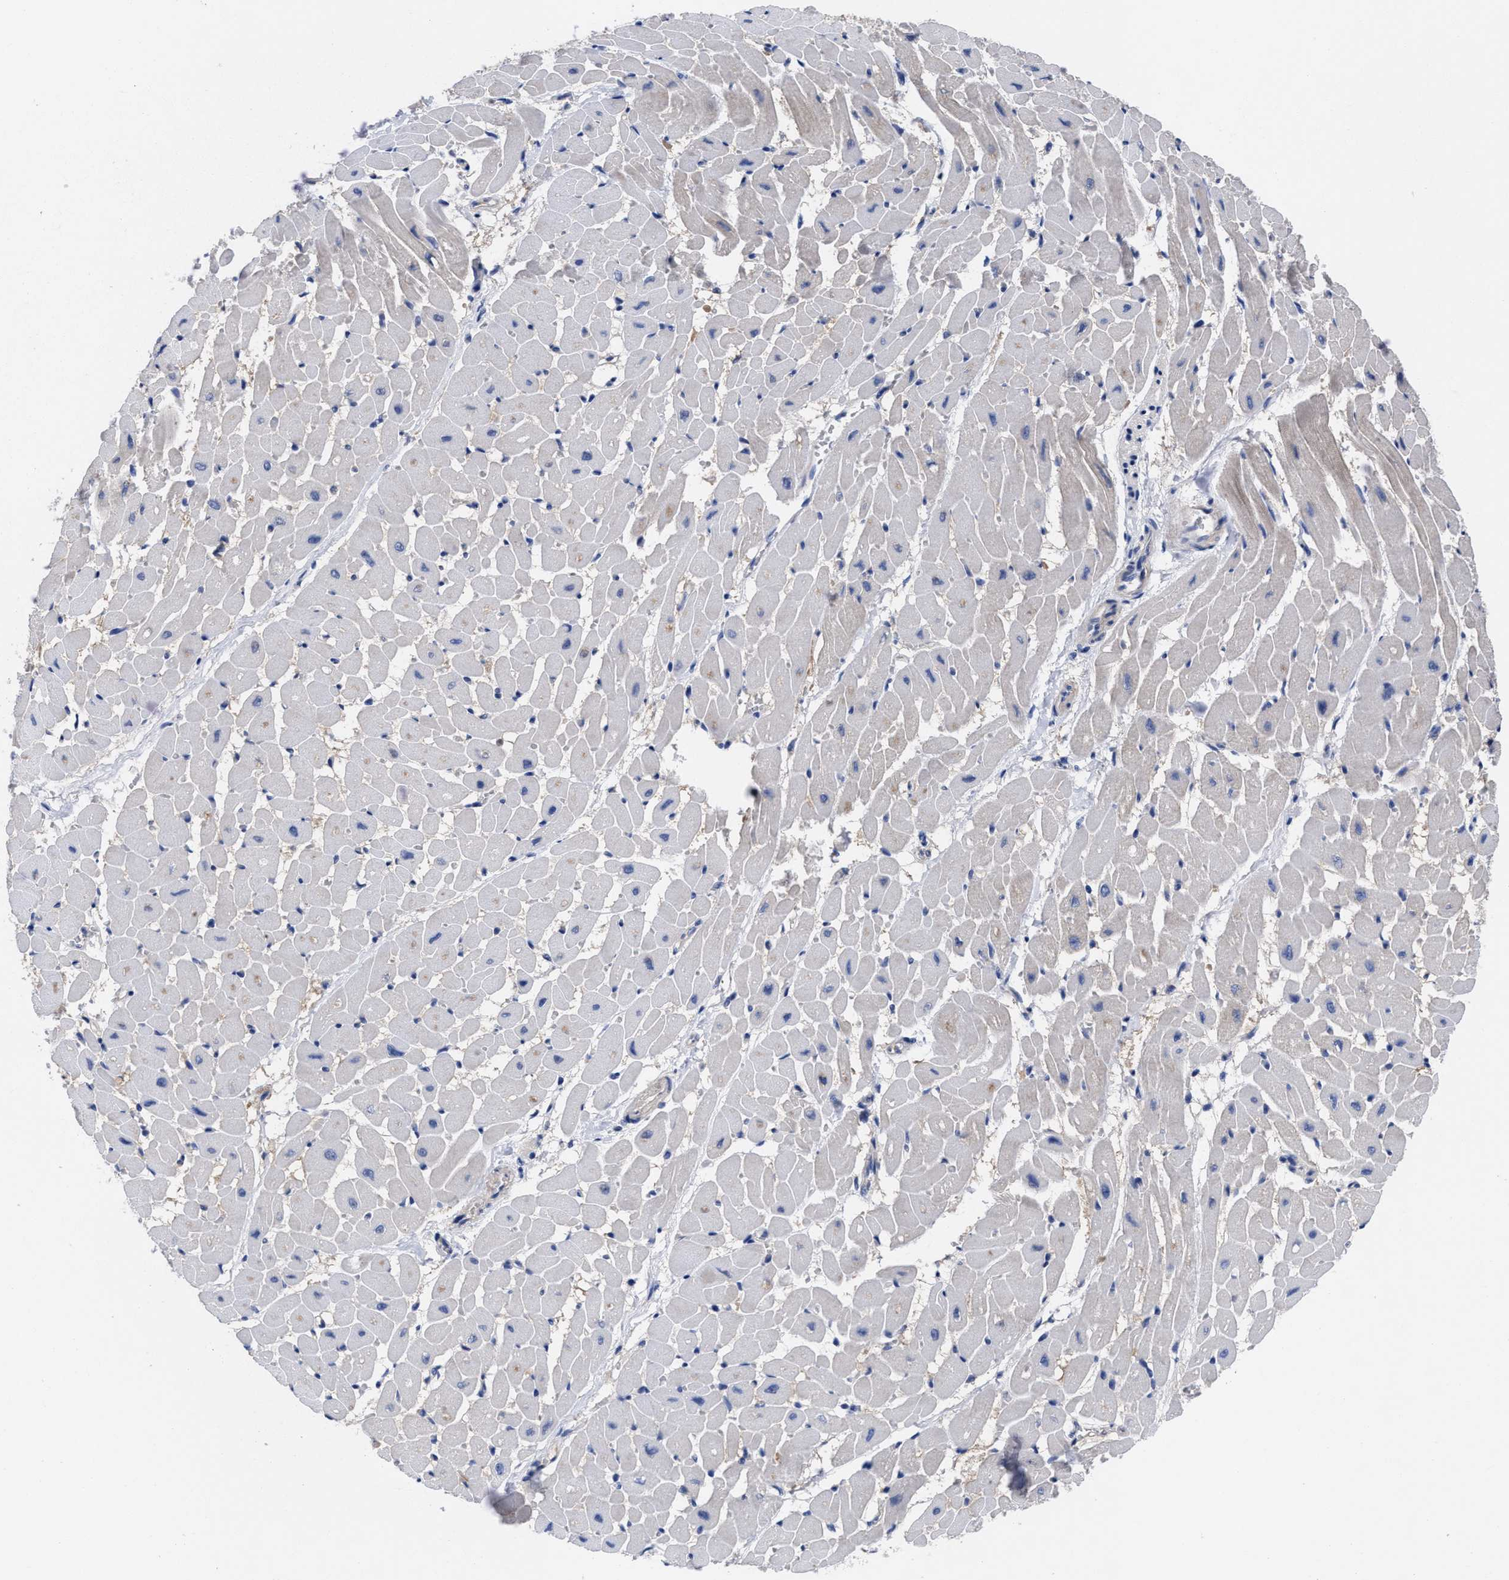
{"staining": {"intensity": "moderate", "quantity": "25%-75%", "location": "cytoplasmic/membranous"}, "tissue": "heart muscle", "cell_type": "Cardiomyocytes", "image_type": "normal", "snomed": [{"axis": "morphology", "description": "Normal tissue, NOS"}, {"axis": "topography", "description": "Heart"}], "caption": "High-magnification brightfield microscopy of normal heart muscle stained with DAB (brown) and counterstained with hematoxylin (blue). cardiomyocytes exhibit moderate cytoplasmic/membranous expression is seen in approximately25%-75% of cells.", "gene": "TXNDC17", "patient": {"sex": "male", "age": 45}}